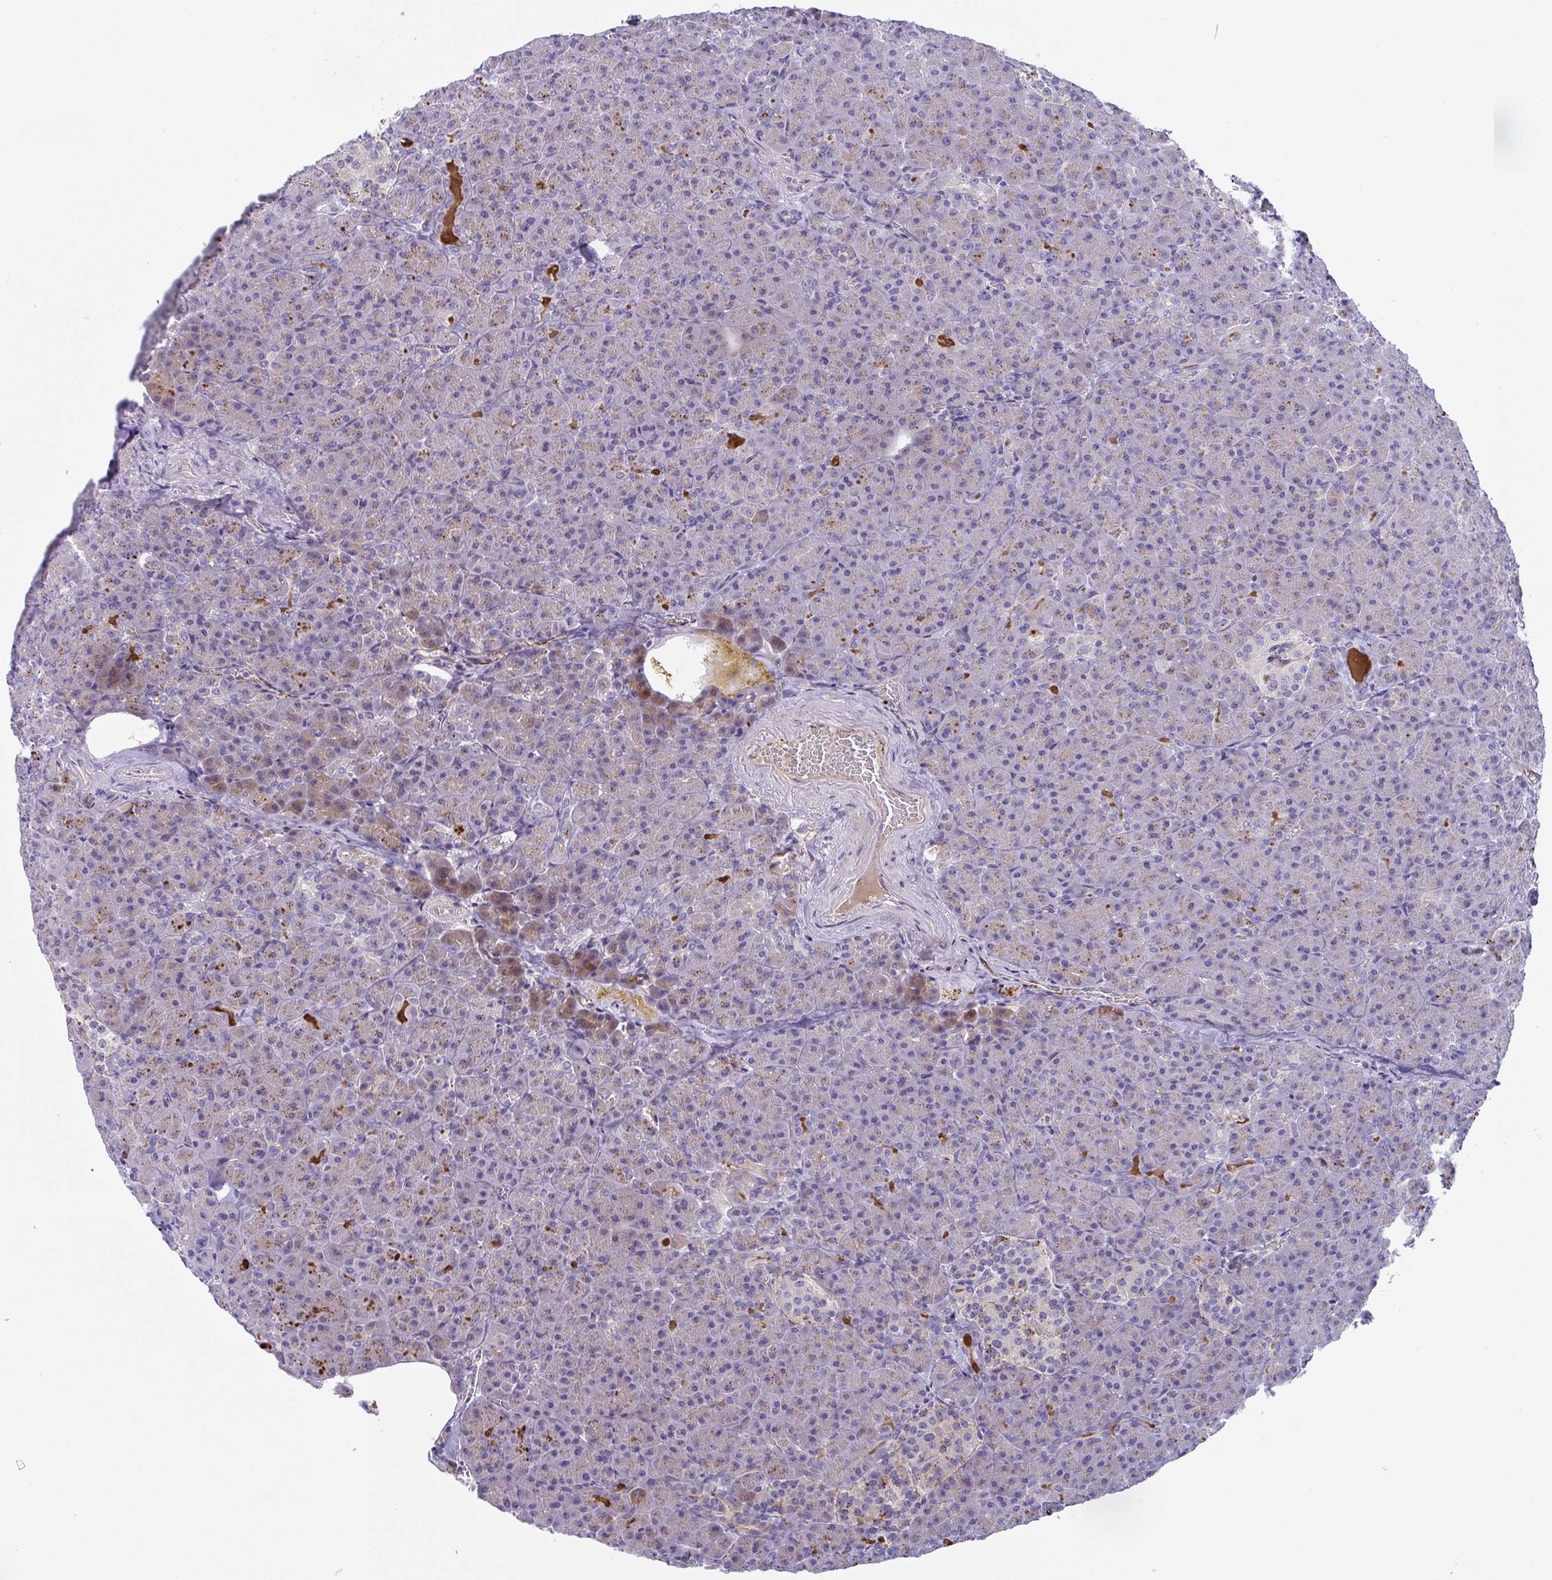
{"staining": {"intensity": "moderate", "quantity": "25%-75%", "location": "cytoplasmic/membranous"}, "tissue": "pancreas", "cell_type": "Exocrine glandular cells", "image_type": "normal", "snomed": [{"axis": "morphology", "description": "Normal tissue, NOS"}, {"axis": "topography", "description": "Pancreas"}], "caption": "Benign pancreas demonstrates moderate cytoplasmic/membranous staining in about 25%-75% of exocrine glandular cells, visualized by immunohistochemistry.", "gene": "TOR1AIP2", "patient": {"sex": "female", "age": 74}}